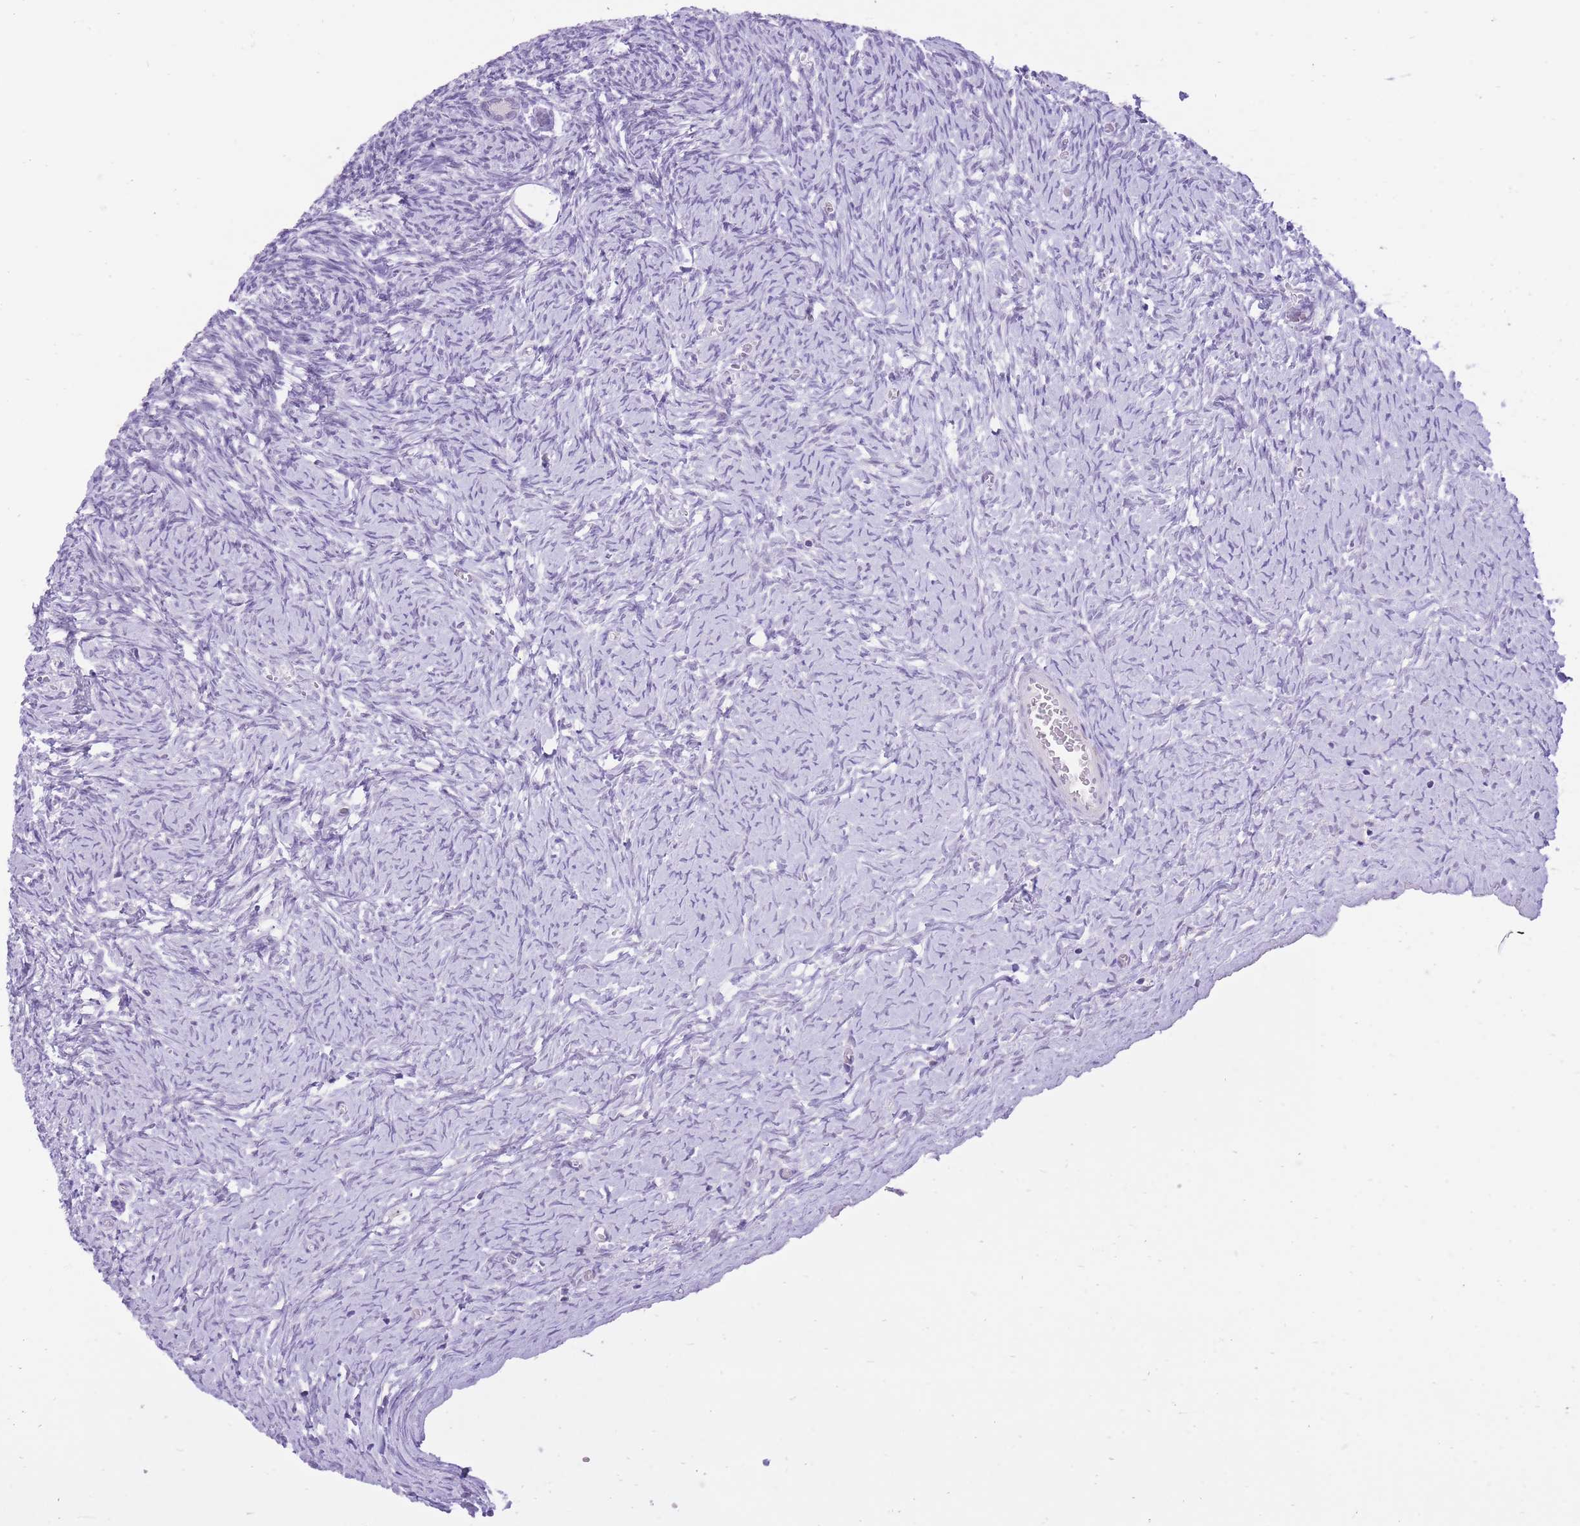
{"staining": {"intensity": "negative", "quantity": "none", "location": "none"}, "tissue": "ovary", "cell_type": "Follicle cells", "image_type": "normal", "snomed": [{"axis": "morphology", "description": "Normal tissue, NOS"}, {"axis": "topography", "description": "Ovary"}], "caption": "Immunohistochemistry (IHC) of benign ovary displays no staining in follicle cells.", "gene": "DENND2D", "patient": {"sex": "female", "age": 39}}